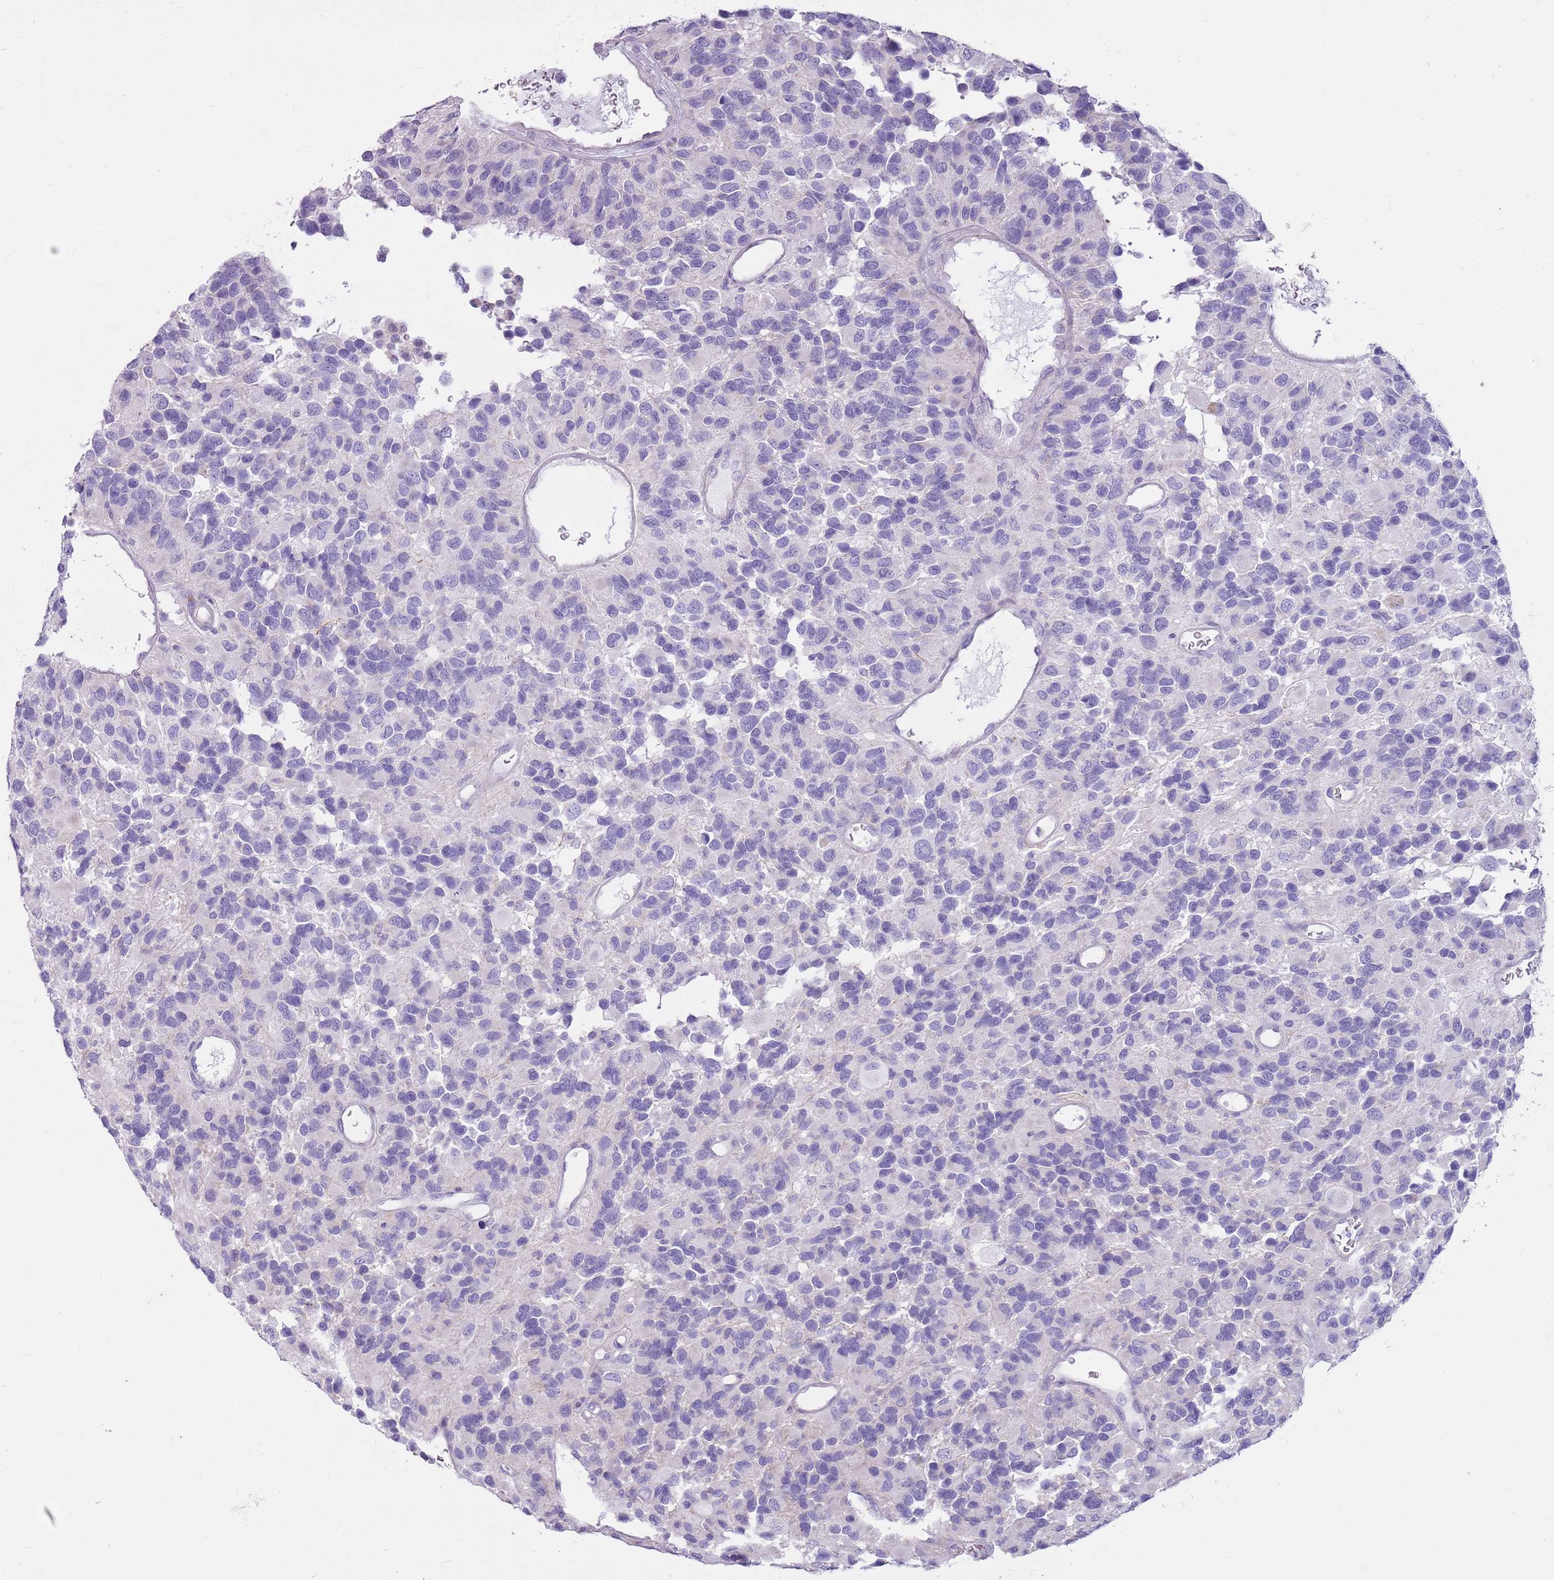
{"staining": {"intensity": "negative", "quantity": "none", "location": "none"}, "tissue": "glioma", "cell_type": "Tumor cells", "image_type": "cancer", "snomed": [{"axis": "morphology", "description": "Glioma, malignant, High grade"}, {"axis": "topography", "description": "Brain"}], "caption": "This is a photomicrograph of IHC staining of malignant high-grade glioma, which shows no staining in tumor cells.", "gene": "CNPPD1", "patient": {"sex": "male", "age": 77}}